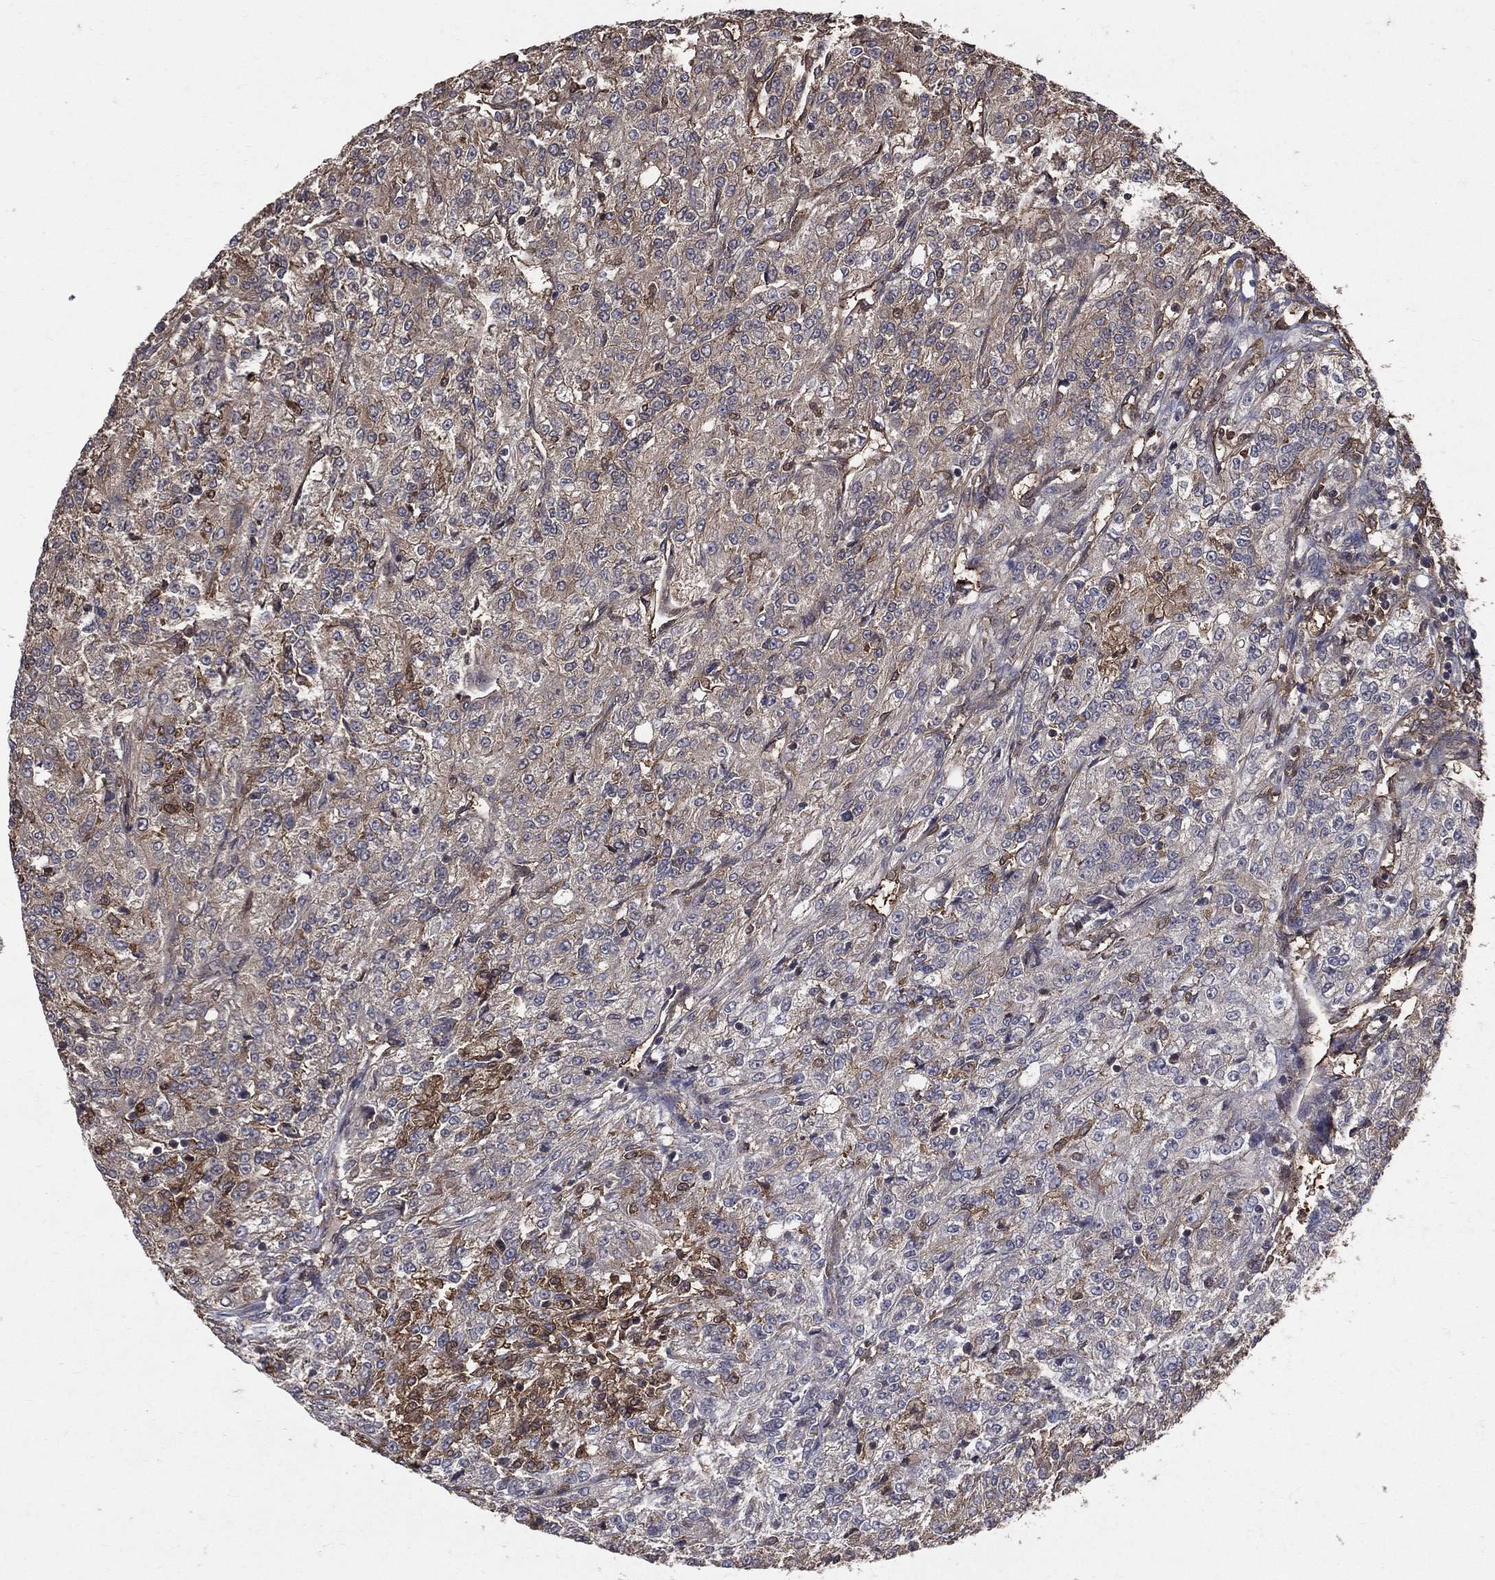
{"staining": {"intensity": "negative", "quantity": "none", "location": "none"}, "tissue": "renal cancer", "cell_type": "Tumor cells", "image_type": "cancer", "snomed": [{"axis": "morphology", "description": "Adenocarcinoma, NOS"}, {"axis": "topography", "description": "Kidney"}], "caption": "Micrograph shows no protein expression in tumor cells of adenocarcinoma (renal) tissue.", "gene": "DPYSL2", "patient": {"sex": "female", "age": 63}}